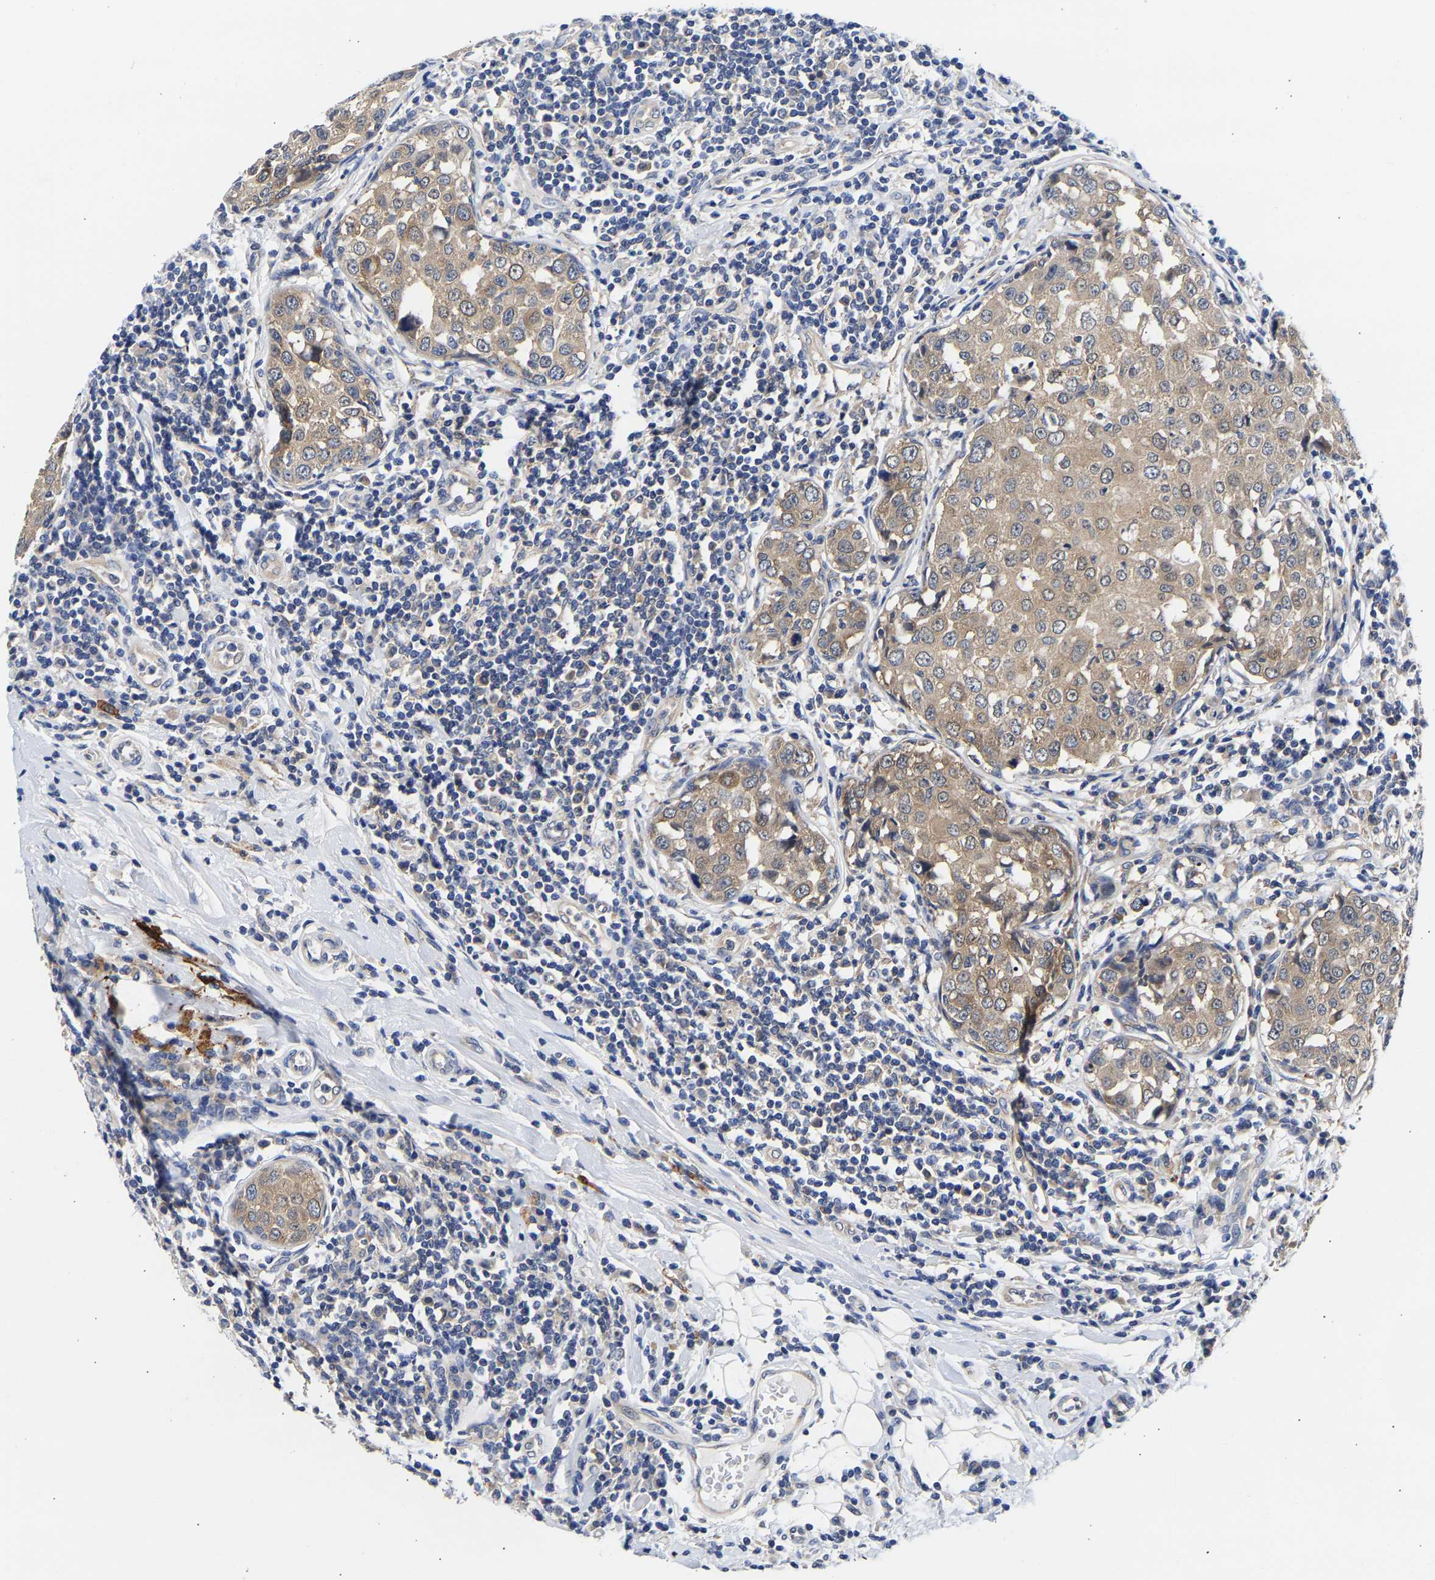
{"staining": {"intensity": "weak", "quantity": ">75%", "location": "cytoplasmic/membranous"}, "tissue": "breast cancer", "cell_type": "Tumor cells", "image_type": "cancer", "snomed": [{"axis": "morphology", "description": "Duct carcinoma"}, {"axis": "topography", "description": "Breast"}], "caption": "Approximately >75% of tumor cells in breast cancer (invasive ductal carcinoma) reveal weak cytoplasmic/membranous protein positivity as visualized by brown immunohistochemical staining.", "gene": "CCDC6", "patient": {"sex": "female", "age": 27}}